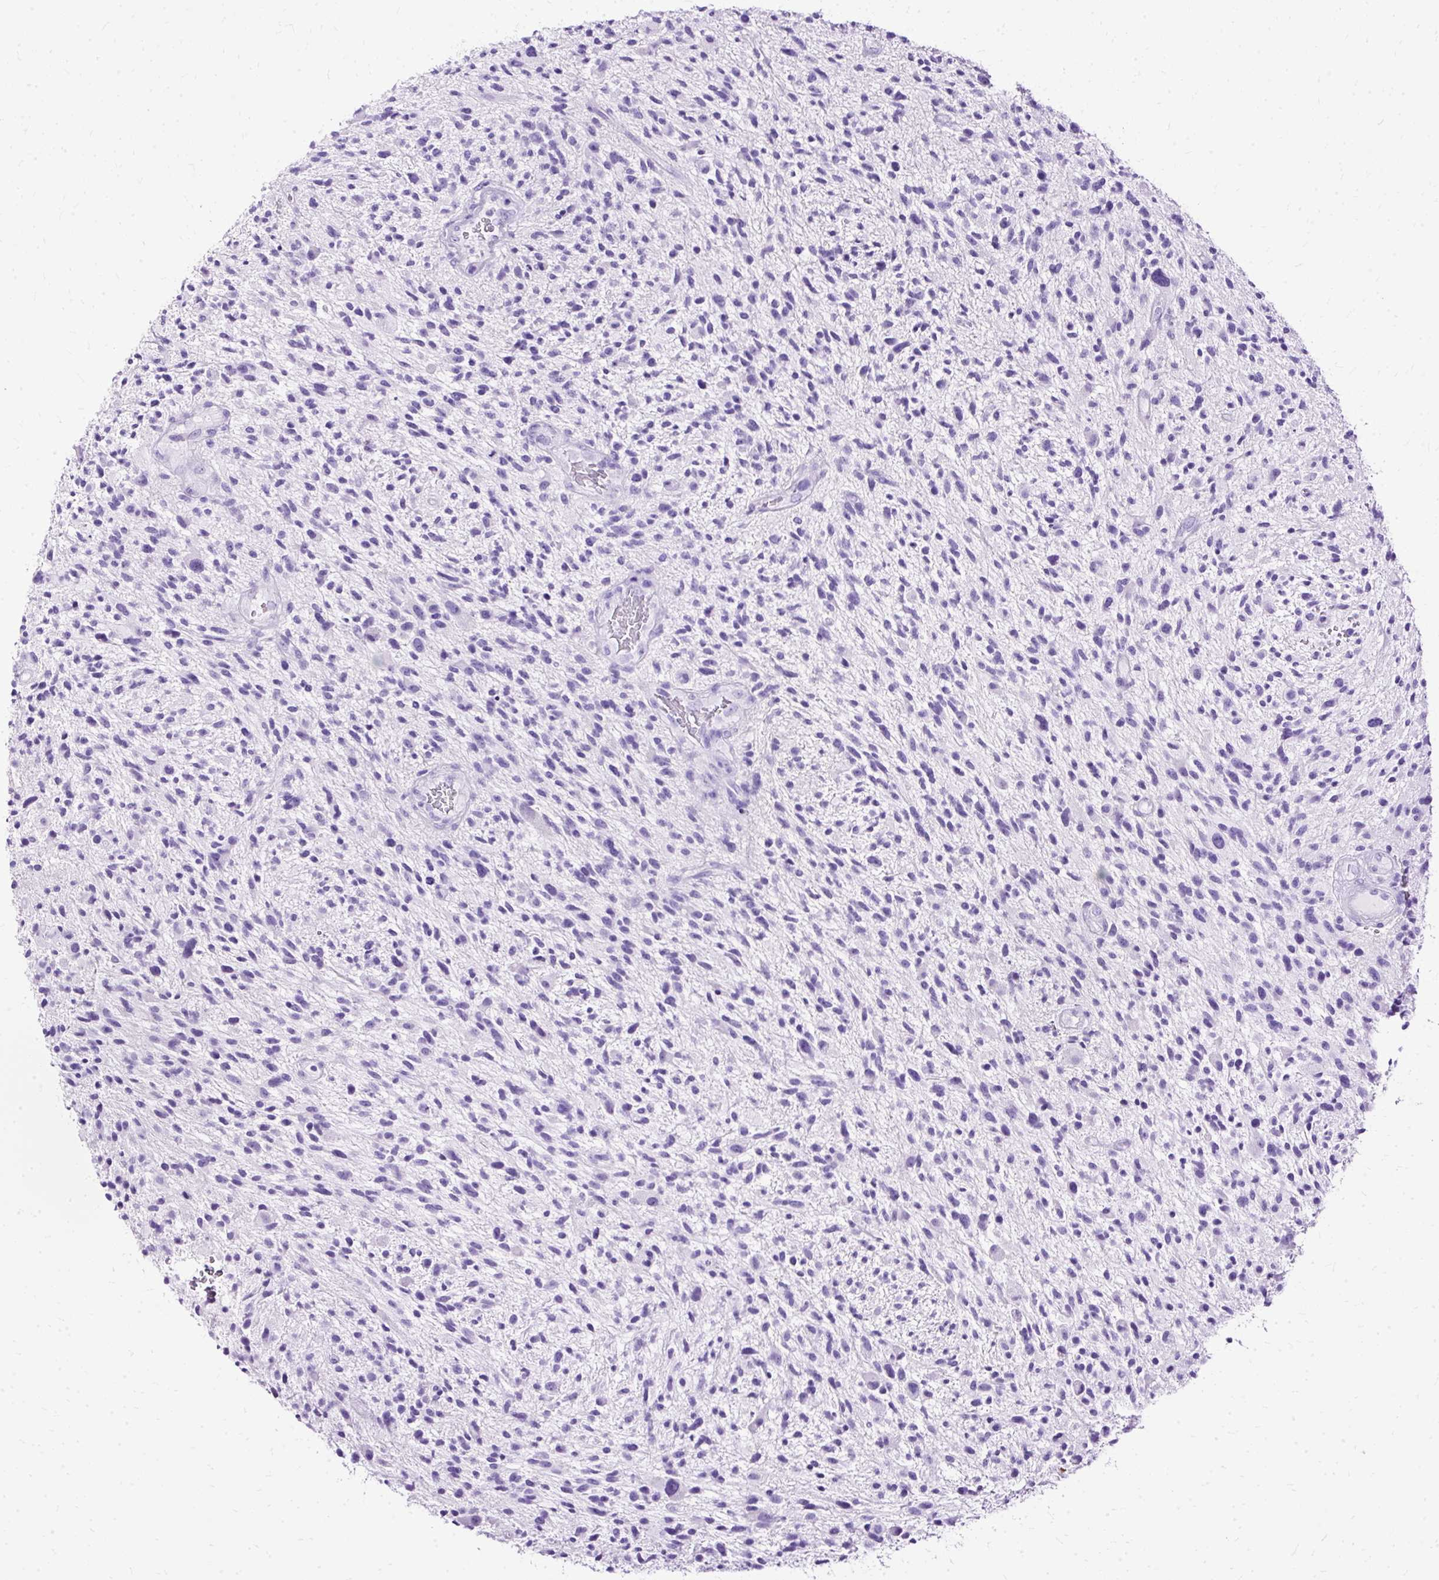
{"staining": {"intensity": "negative", "quantity": "none", "location": "none"}, "tissue": "glioma", "cell_type": "Tumor cells", "image_type": "cancer", "snomed": [{"axis": "morphology", "description": "Glioma, malignant, High grade"}, {"axis": "topography", "description": "Brain"}], "caption": "An image of glioma stained for a protein reveals no brown staining in tumor cells. (DAB (3,3'-diaminobenzidine) immunohistochemistry with hematoxylin counter stain).", "gene": "SLC8A2", "patient": {"sex": "male", "age": 47}}